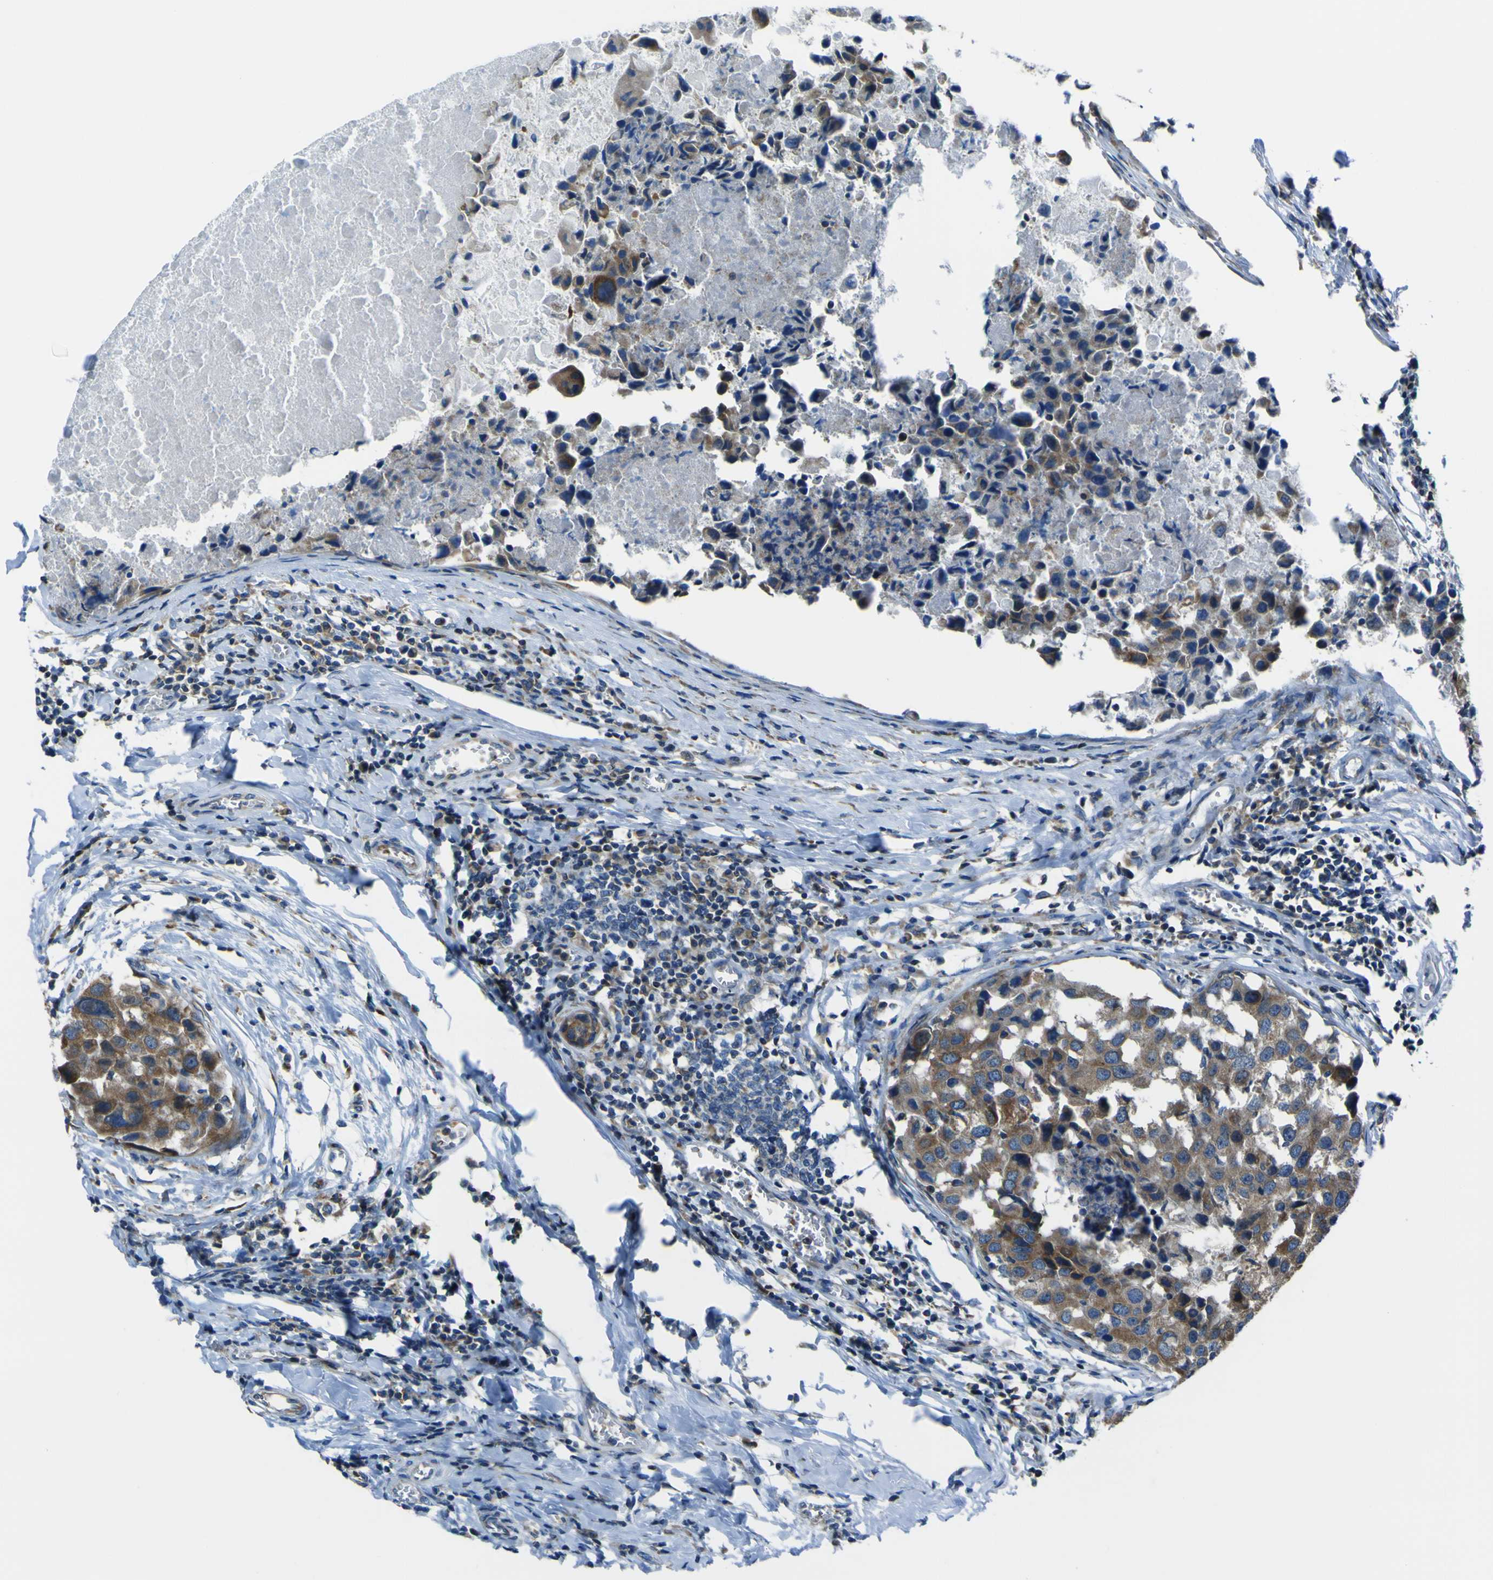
{"staining": {"intensity": "strong", "quantity": ">75%", "location": "cytoplasmic/membranous"}, "tissue": "breast cancer", "cell_type": "Tumor cells", "image_type": "cancer", "snomed": [{"axis": "morphology", "description": "Duct carcinoma"}, {"axis": "topography", "description": "Breast"}], "caption": "High-power microscopy captured an immunohistochemistry photomicrograph of invasive ductal carcinoma (breast), revealing strong cytoplasmic/membranous staining in about >75% of tumor cells.", "gene": "STIM1", "patient": {"sex": "female", "age": 27}}